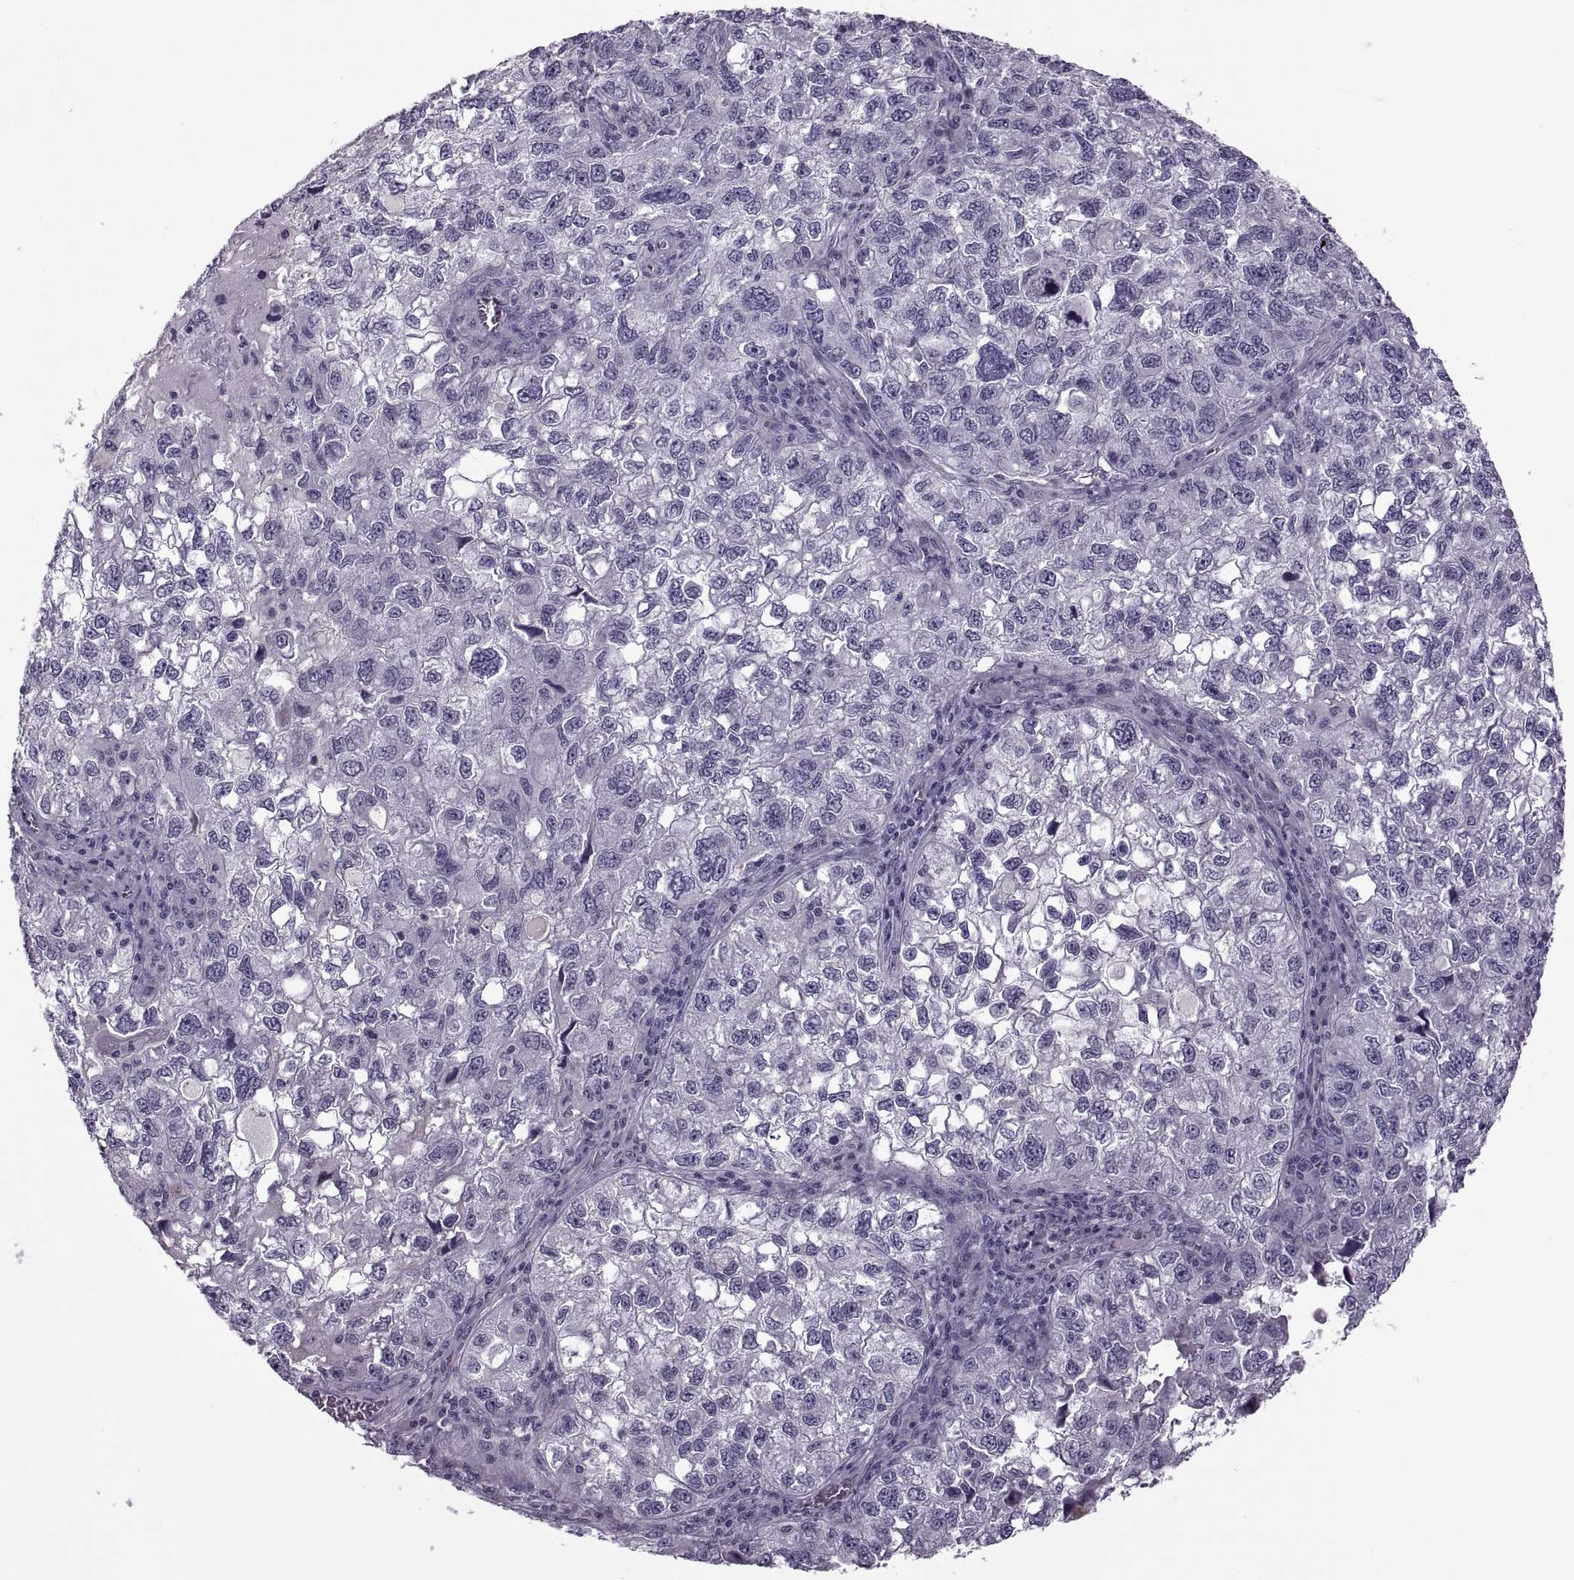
{"staining": {"intensity": "negative", "quantity": "none", "location": "none"}, "tissue": "cervical cancer", "cell_type": "Tumor cells", "image_type": "cancer", "snomed": [{"axis": "morphology", "description": "Squamous cell carcinoma, NOS"}, {"axis": "topography", "description": "Cervix"}], "caption": "Tumor cells show no significant staining in squamous cell carcinoma (cervical).", "gene": "RSPH6A", "patient": {"sex": "female", "age": 55}}